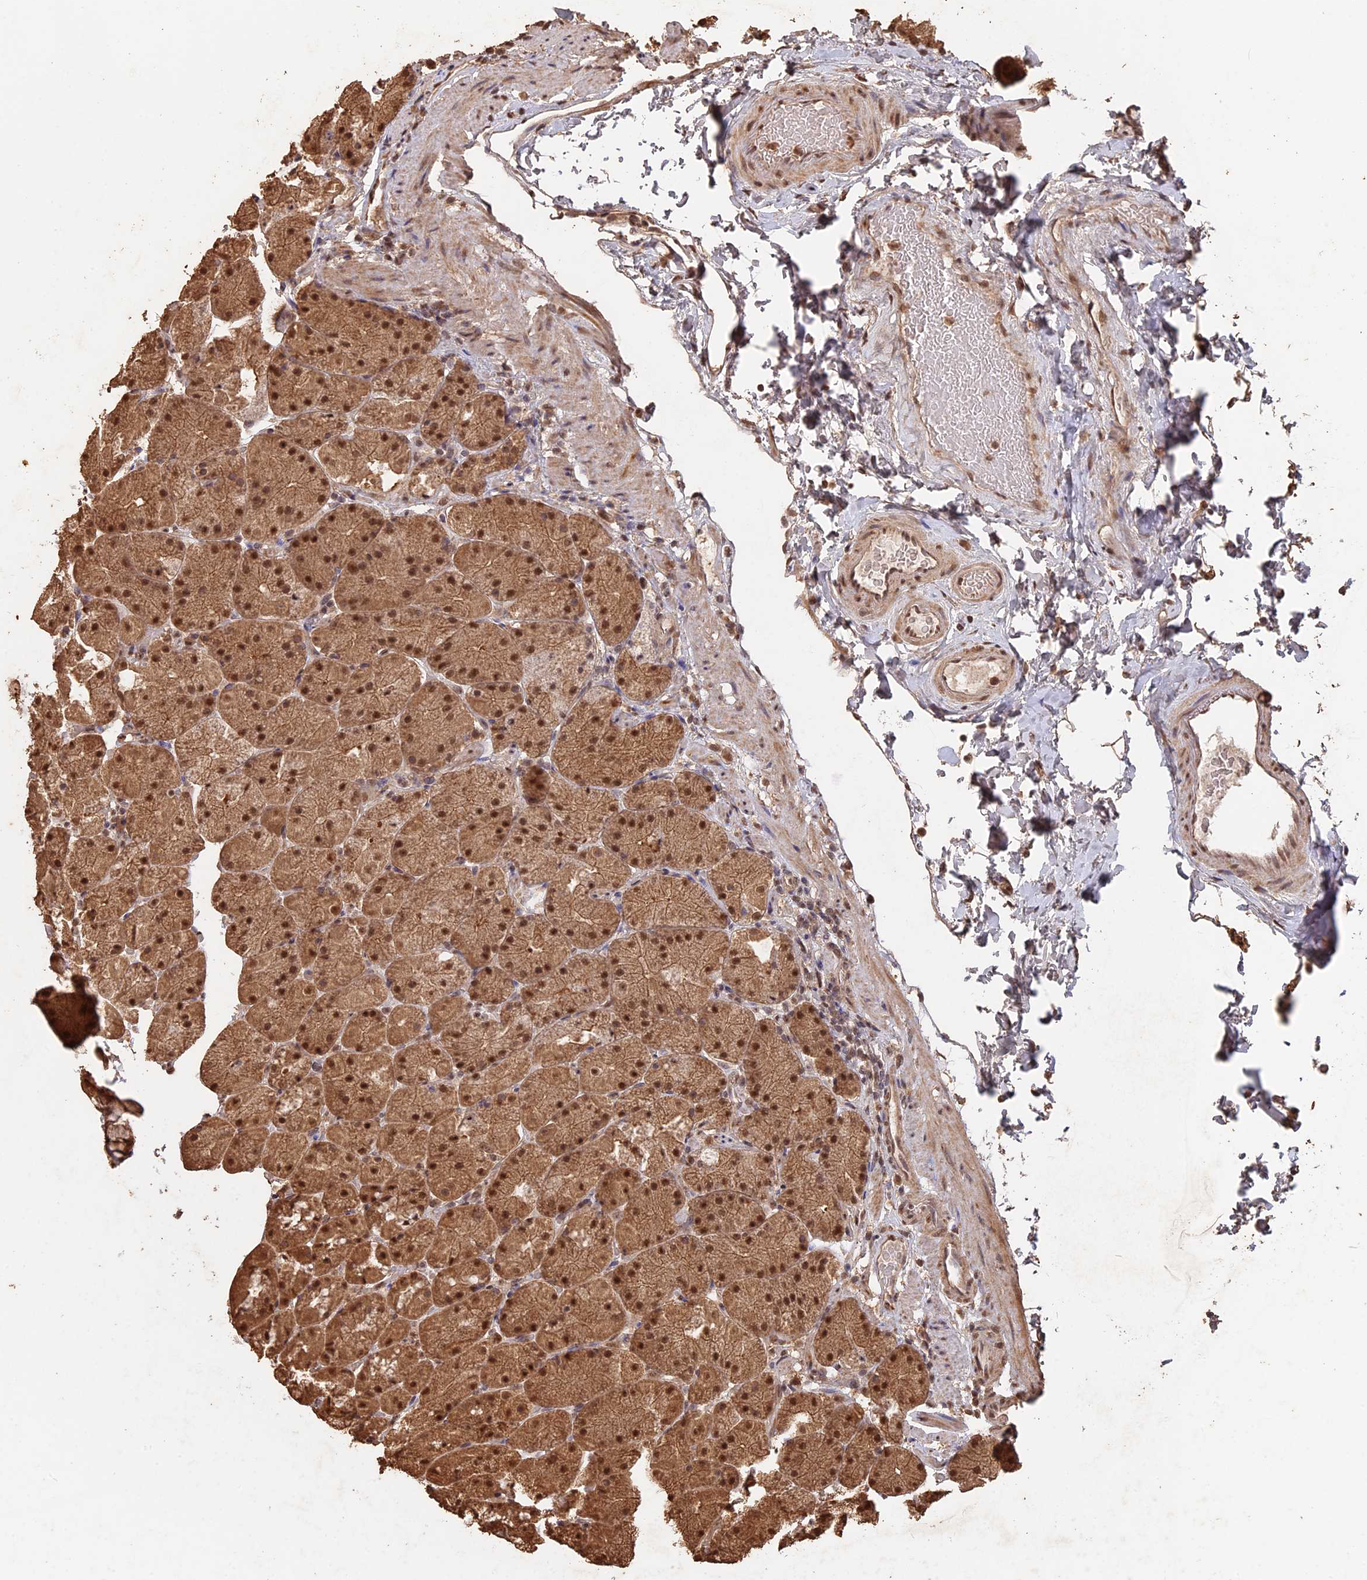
{"staining": {"intensity": "moderate", "quantity": ">75%", "location": "cytoplasmic/membranous,nuclear"}, "tissue": "stomach", "cell_type": "Glandular cells", "image_type": "normal", "snomed": [{"axis": "morphology", "description": "Normal tissue, NOS"}, {"axis": "topography", "description": "Stomach, upper"}, {"axis": "topography", "description": "Stomach, lower"}], "caption": "IHC image of unremarkable human stomach stained for a protein (brown), which displays medium levels of moderate cytoplasmic/membranous,nuclear staining in about >75% of glandular cells.", "gene": "PSMC6", "patient": {"sex": "male", "age": 67}}